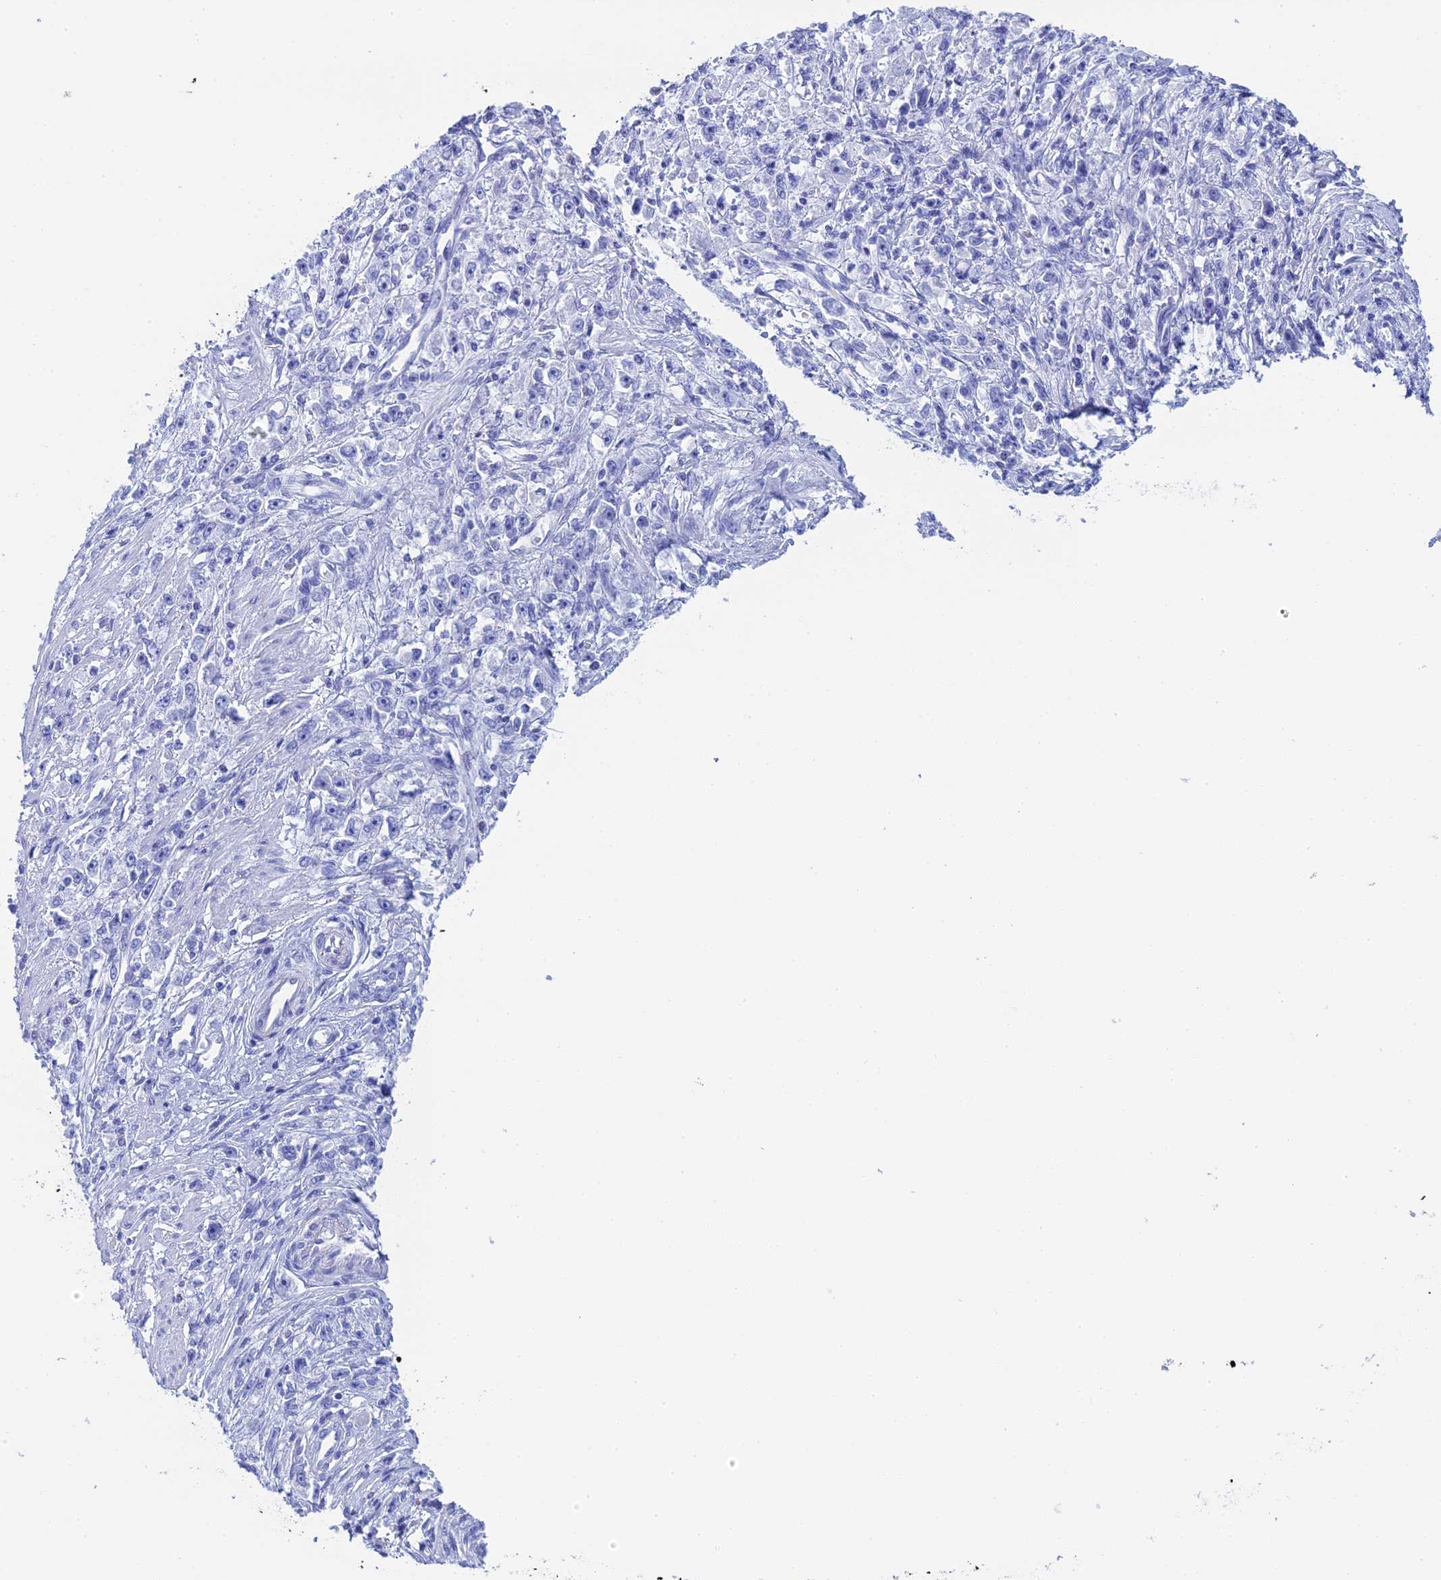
{"staining": {"intensity": "negative", "quantity": "none", "location": "none"}, "tissue": "stomach cancer", "cell_type": "Tumor cells", "image_type": "cancer", "snomed": [{"axis": "morphology", "description": "Adenocarcinoma, NOS"}, {"axis": "topography", "description": "Stomach"}], "caption": "Immunohistochemical staining of human stomach cancer (adenocarcinoma) shows no significant positivity in tumor cells.", "gene": "TEX101", "patient": {"sex": "female", "age": 59}}